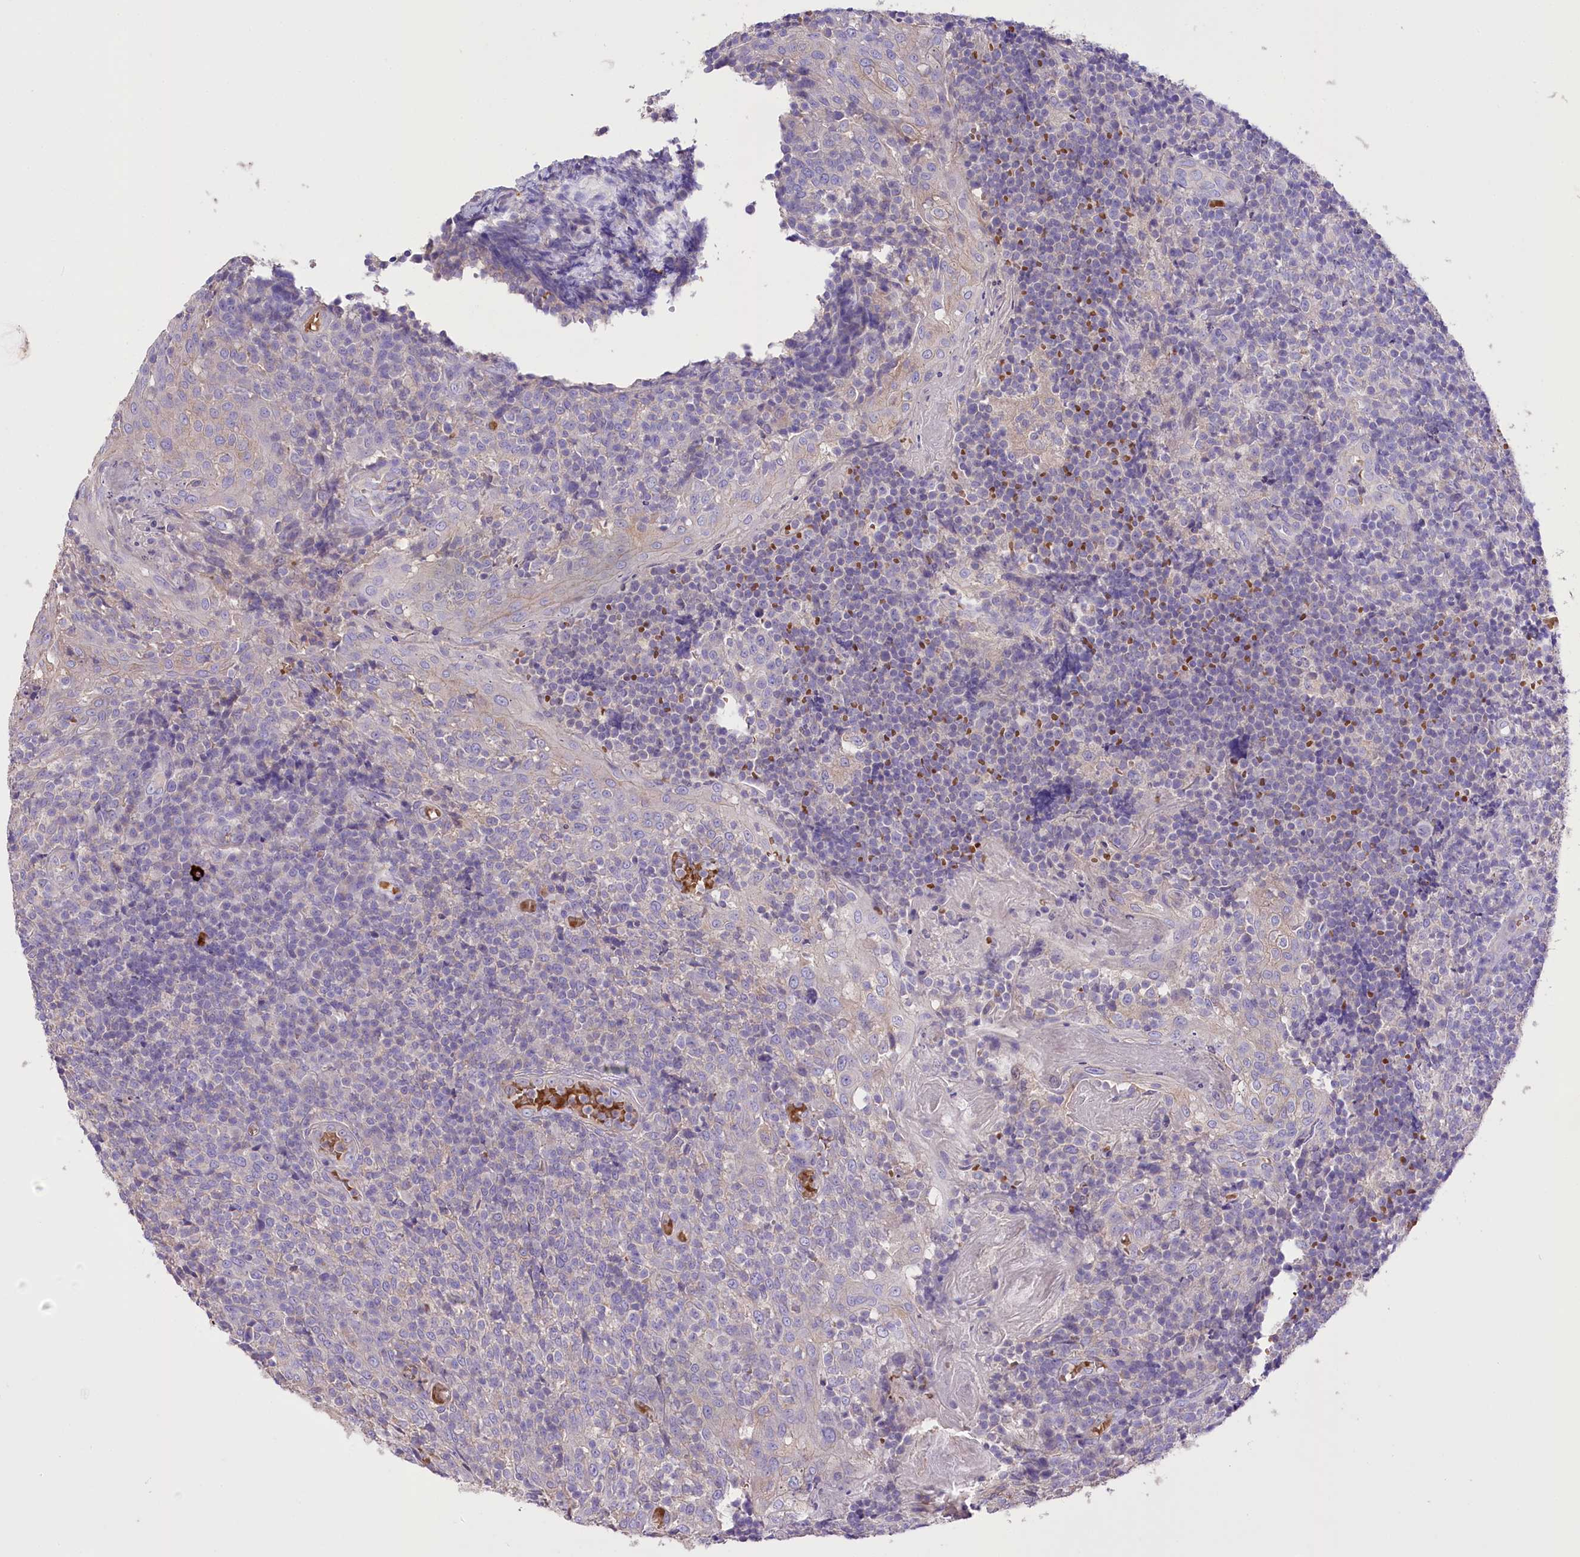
{"staining": {"intensity": "negative", "quantity": "none", "location": "none"}, "tissue": "tonsil", "cell_type": "Germinal center cells", "image_type": "normal", "snomed": [{"axis": "morphology", "description": "Normal tissue, NOS"}, {"axis": "topography", "description": "Tonsil"}], "caption": "Tonsil stained for a protein using immunohistochemistry (IHC) displays no staining germinal center cells.", "gene": "PRSS53", "patient": {"sex": "female", "age": 19}}